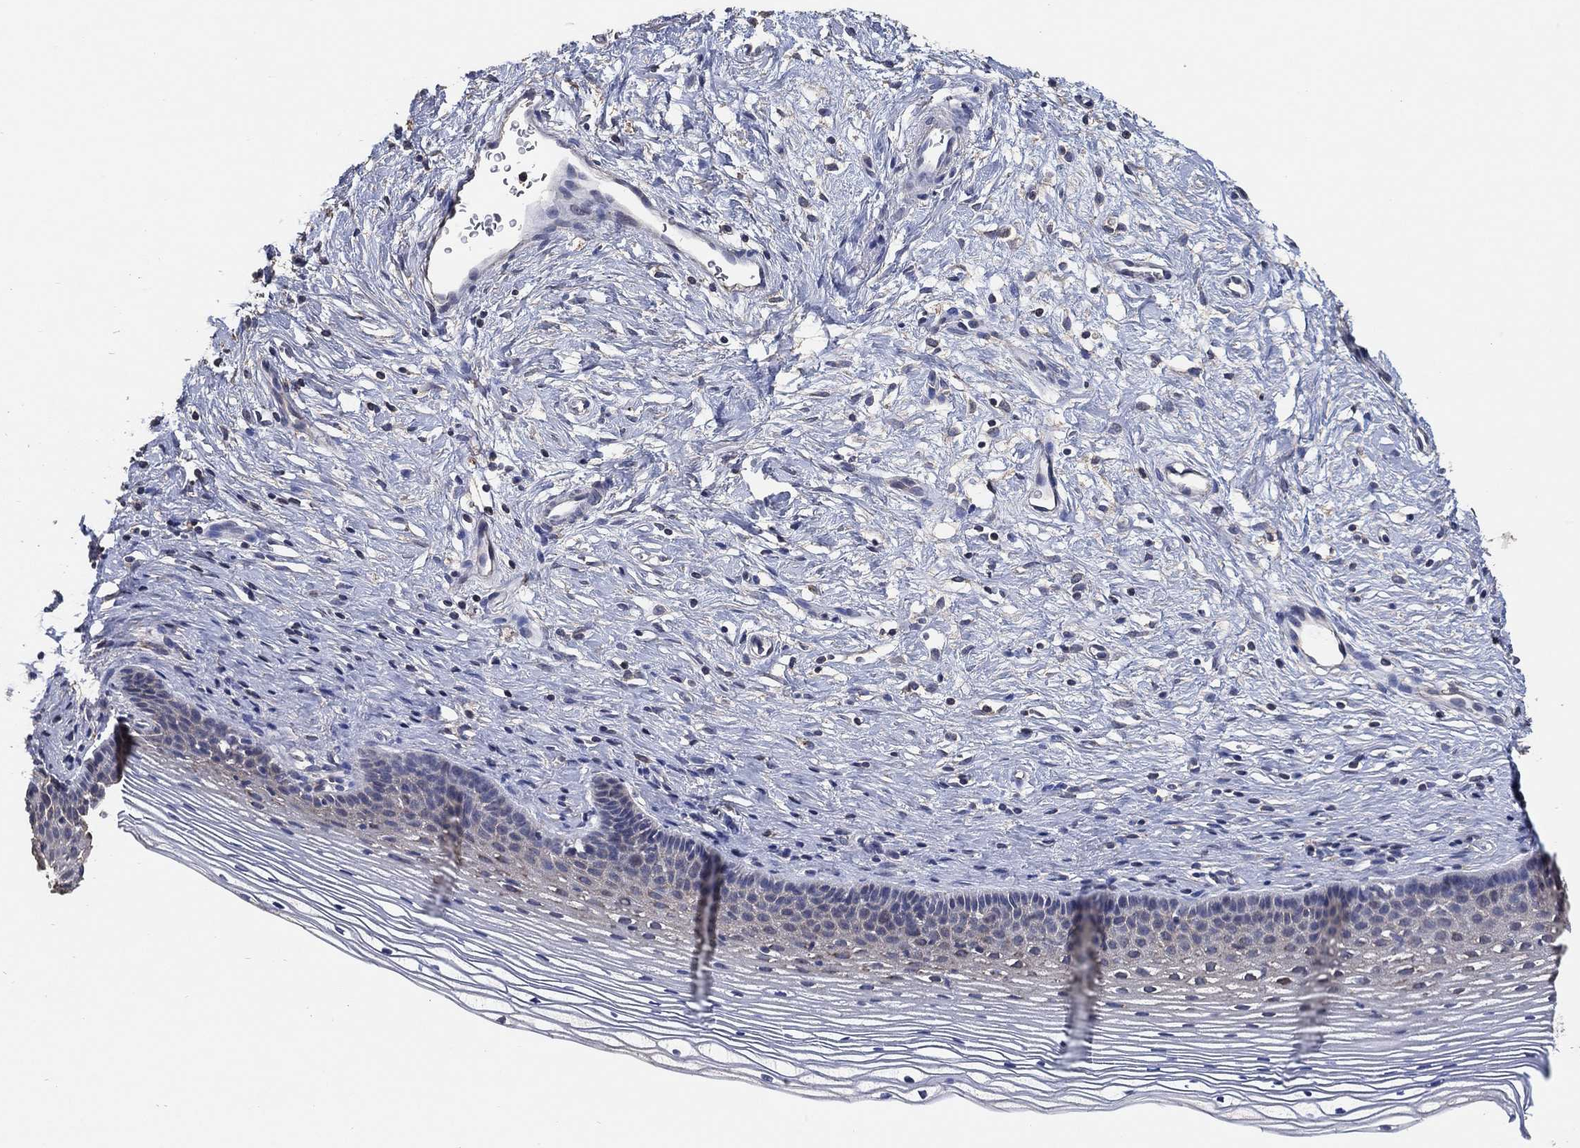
{"staining": {"intensity": "negative", "quantity": "none", "location": "none"}, "tissue": "cervix", "cell_type": "Squamous epithelial cells", "image_type": "normal", "snomed": [{"axis": "morphology", "description": "Normal tissue, NOS"}, {"axis": "topography", "description": "Cervix"}], "caption": "High magnification brightfield microscopy of normal cervix stained with DAB (3,3'-diaminobenzidine) (brown) and counterstained with hematoxylin (blue): squamous epithelial cells show no significant positivity. (DAB immunohistochemistry (IHC) visualized using brightfield microscopy, high magnification).", "gene": "KLK5", "patient": {"sex": "female", "age": 39}}